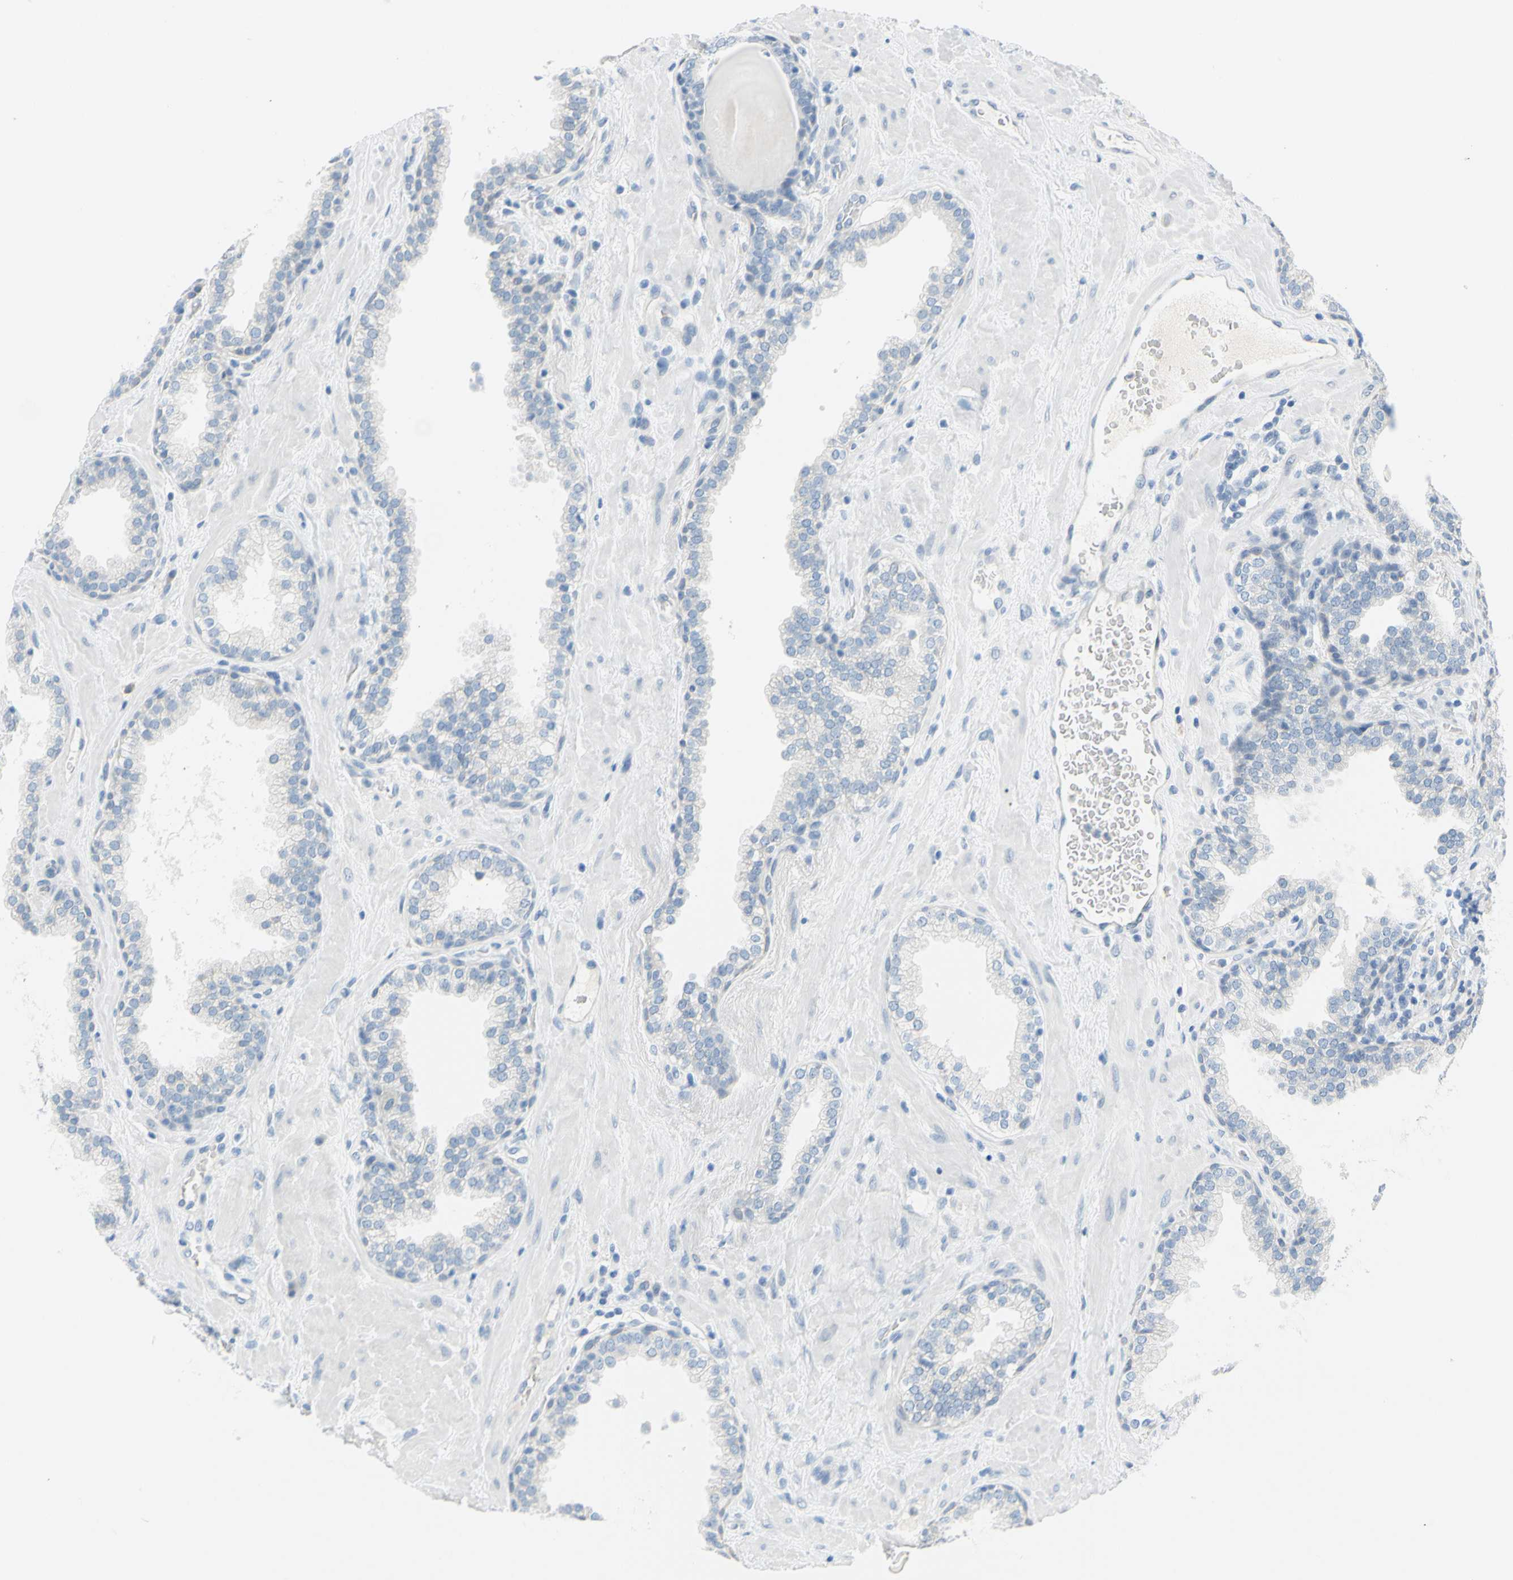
{"staining": {"intensity": "negative", "quantity": "none", "location": "none"}, "tissue": "prostate", "cell_type": "Glandular cells", "image_type": "normal", "snomed": [{"axis": "morphology", "description": "Normal tissue, NOS"}, {"axis": "topography", "description": "Prostate"}], "caption": "An IHC micrograph of unremarkable prostate is shown. There is no staining in glandular cells of prostate.", "gene": "DCT", "patient": {"sex": "male", "age": 51}}